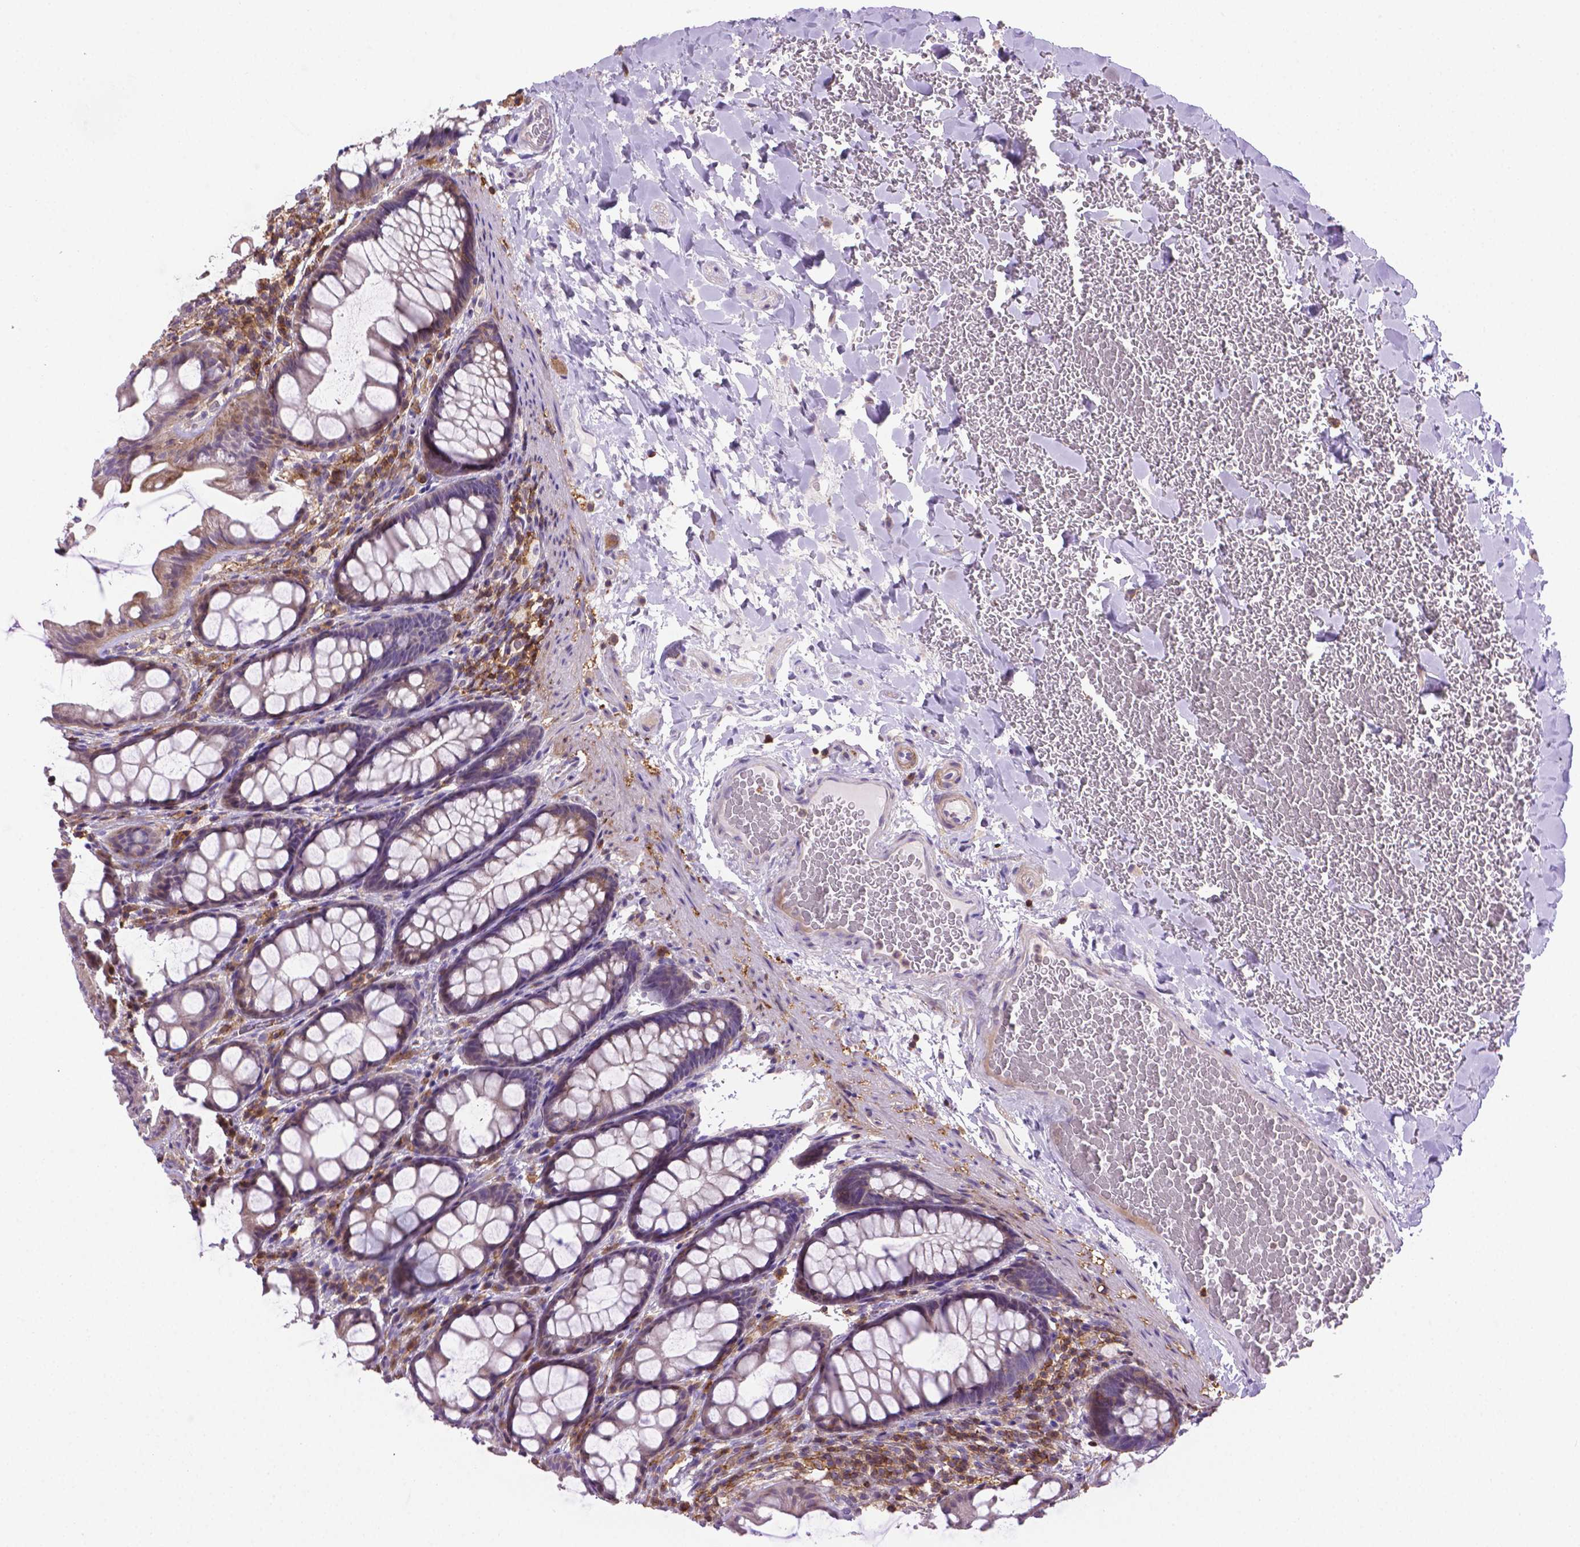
{"staining": {"intensity": "negative", "quantity": "none", "location": "none"}, "tissue": "colon", "cell_type": "Endothelial cells", "image_type": "normal", "snomed": [{"axis": "morphology", "description": "Normal tissue, NOS"}, {"axis": "topography", "description": "Colon"}], "caption": "Immunohistochemistry (IHC) of unremarkable human colon reveals no expression in endothelial cells. (DAB (3,3'-diaminobenzidine) immunohistochemistry (IHC) with hematoxylin counter stain).", "gene": "ACAD10", "patient": {"sex": "male", "age": 47}}